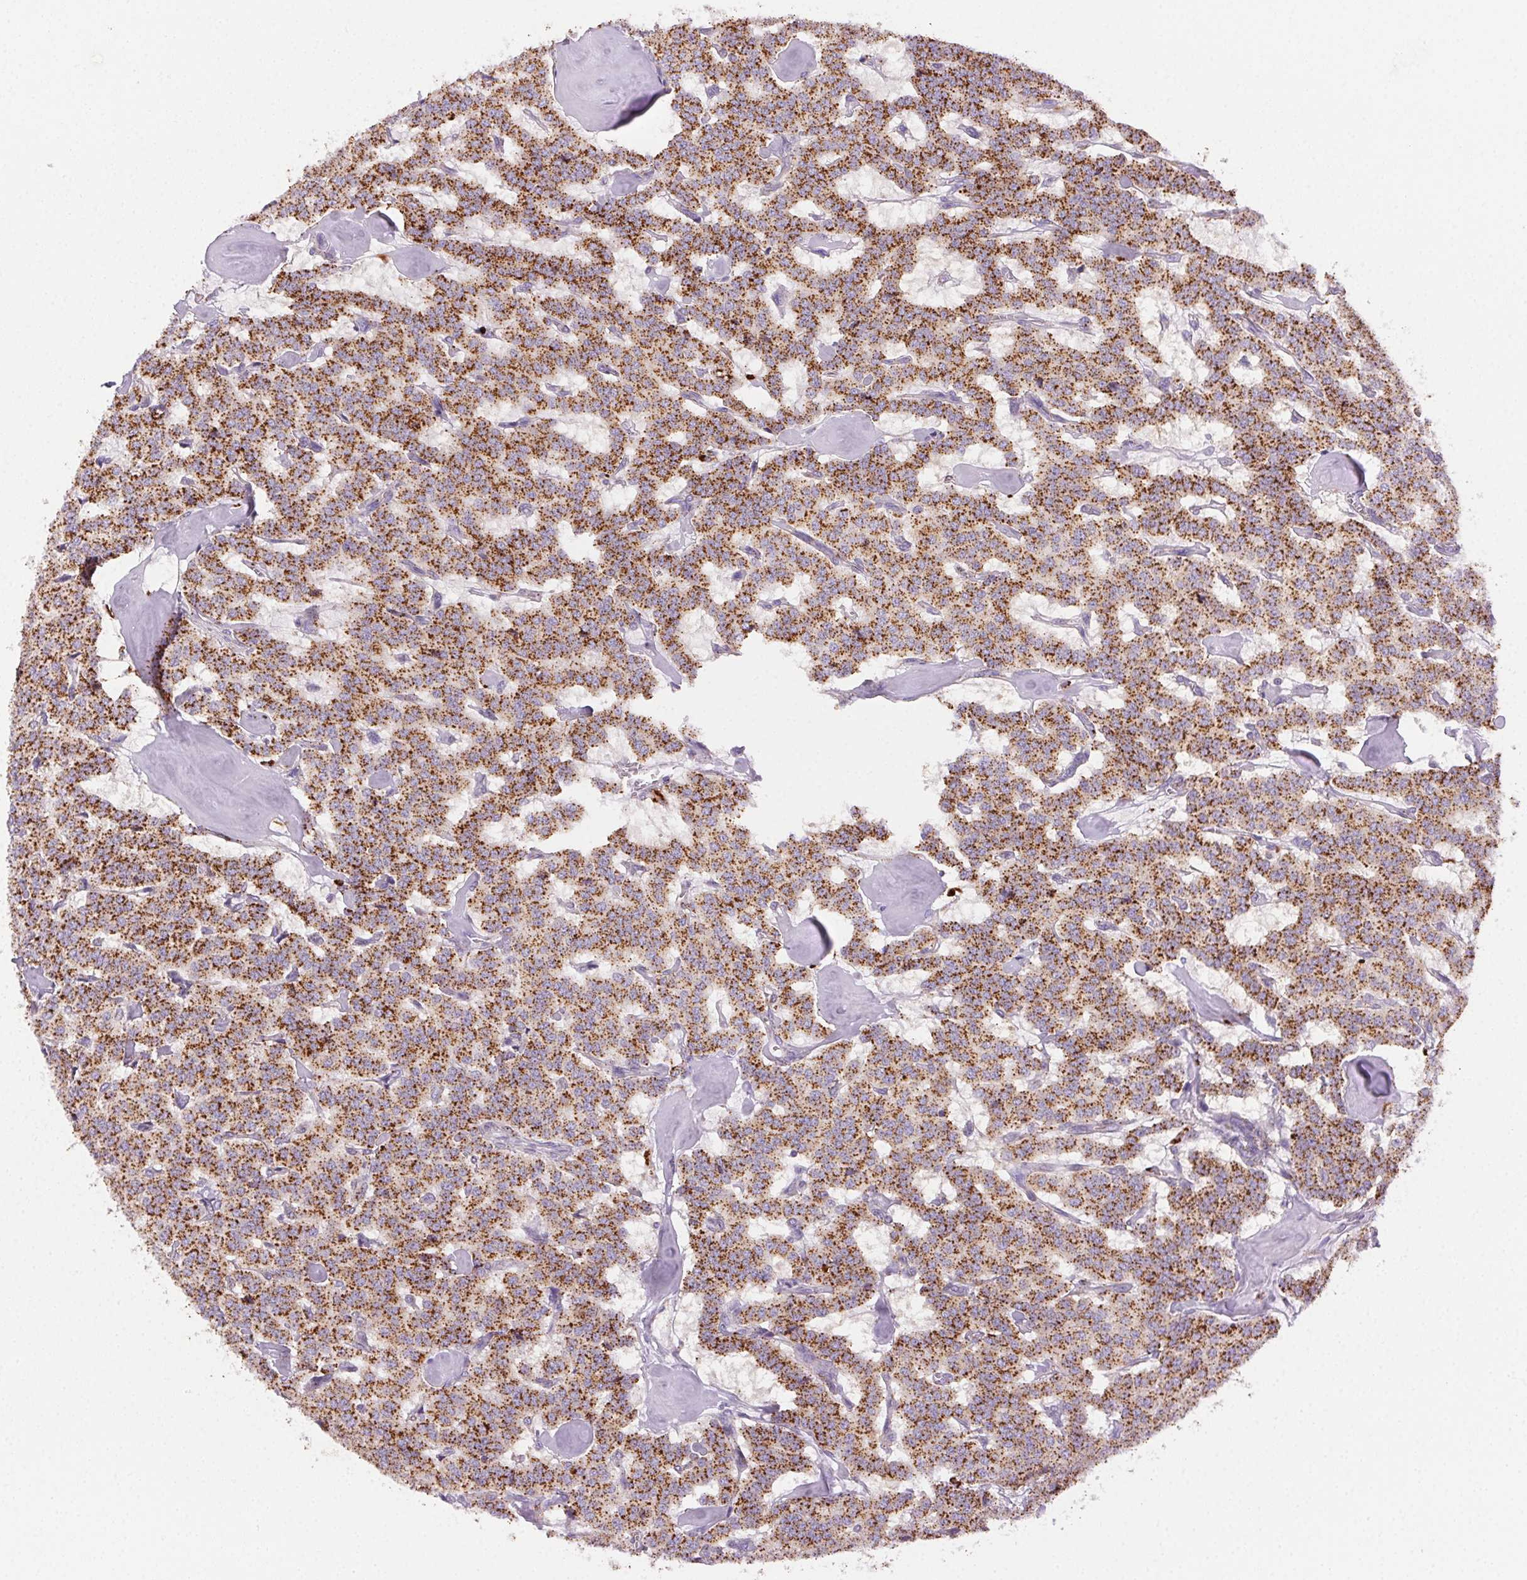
{"staining": {"intensity": "strong", "quantity": ">75%", "location": "cytoplasmic/membranous"}, "tissue": "carcinoid", "cell_type": "Tumor cells", "image_type": "cancer", "snomed": [{"axis": "morphology", "description": "Carcinoid, malignant, NOS"}, {"axis": "topography", "description": "Lung"}], "caption": "IHC photomicrograph of neoplastic tissue: human carcinoid stained using IHC shows high levels of strong protein expression localized specifically in the cytoplasmic/membranous of tumor cells, appearing as a cytoplasmic/membranous brown color.", "gene": "SCPEP1", "patient": {"sex": "female", "age": 46}}